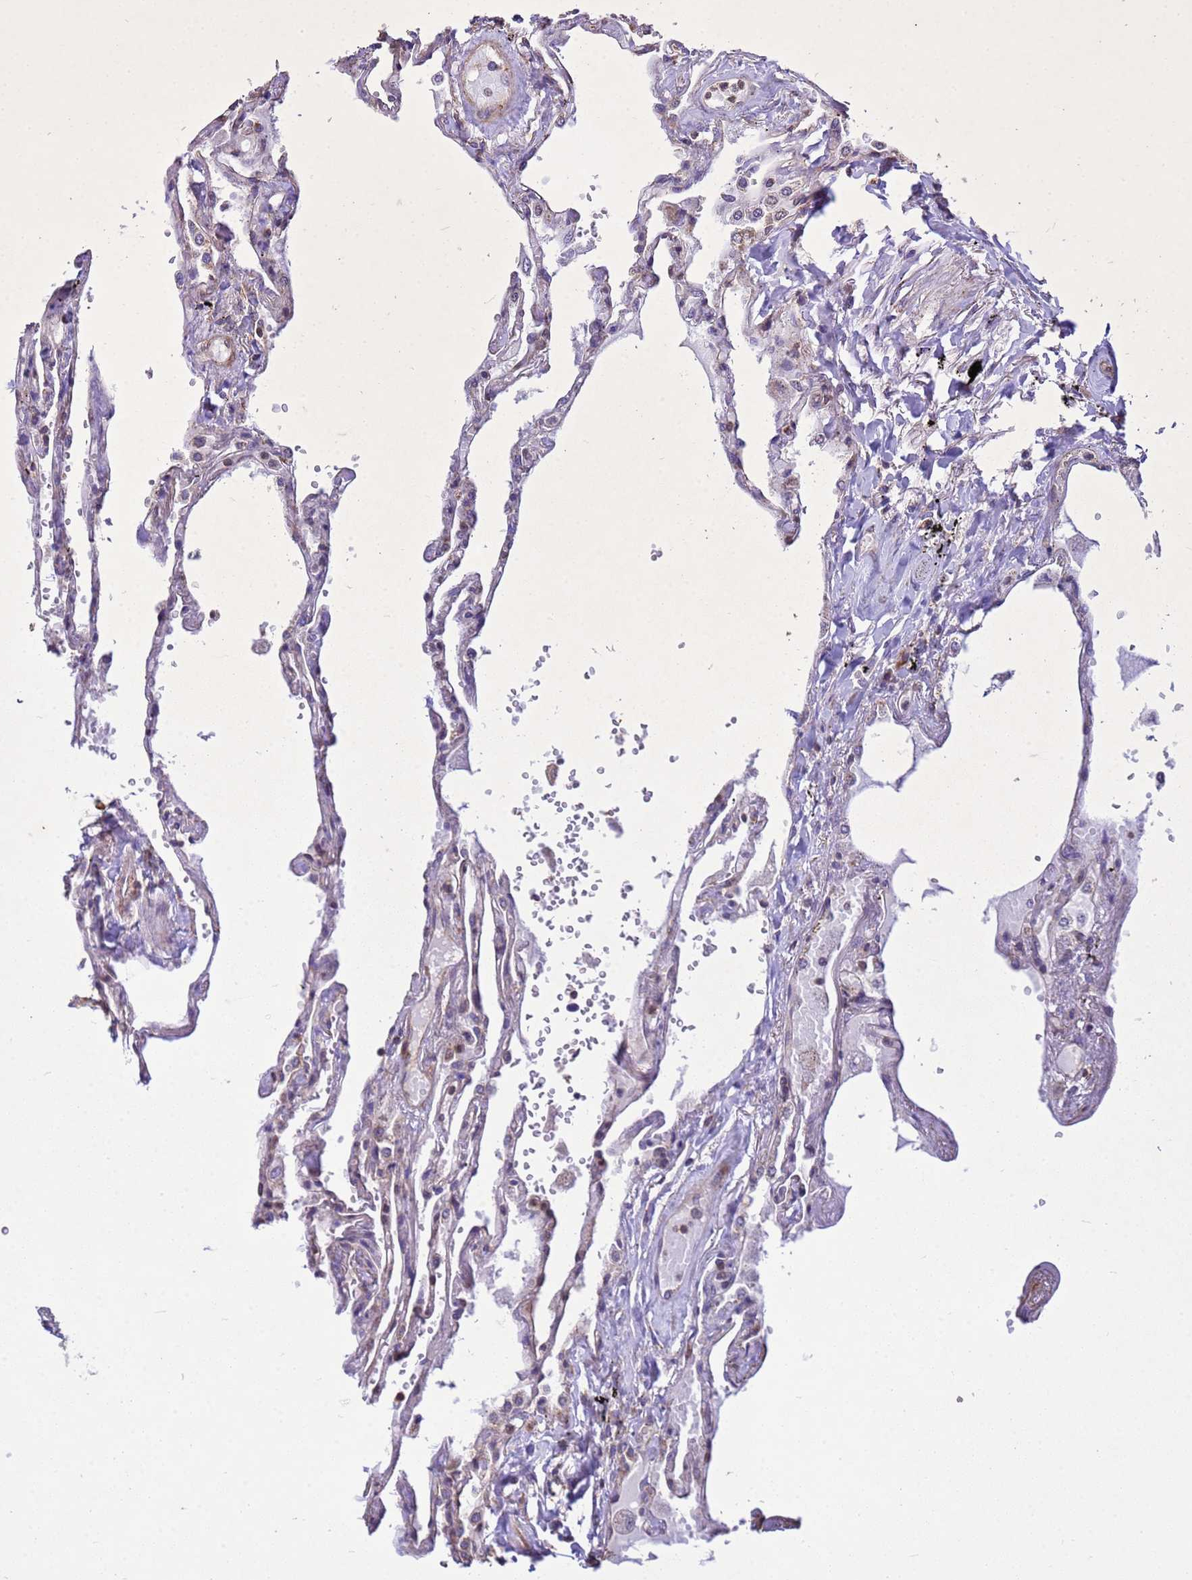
{"staining": {"intensity": "weak", "quantity": "<25%", "location": "cytoplasmic/membranous"}, "tissue": "lung", "cell_type": "Alveolar cells", "image_type": "normal", "snomed": [{"axis": "morphology", "description": "Normal tissue, NOS"}, {"axis": "topography", "description": "Lung"}], "caption": "Immunohistochemical staining of unremarkable human lung shows no significant expression in alveolar cells.", "gene": "P2RX7", "patient": {"sex": "female", "age": 67}}